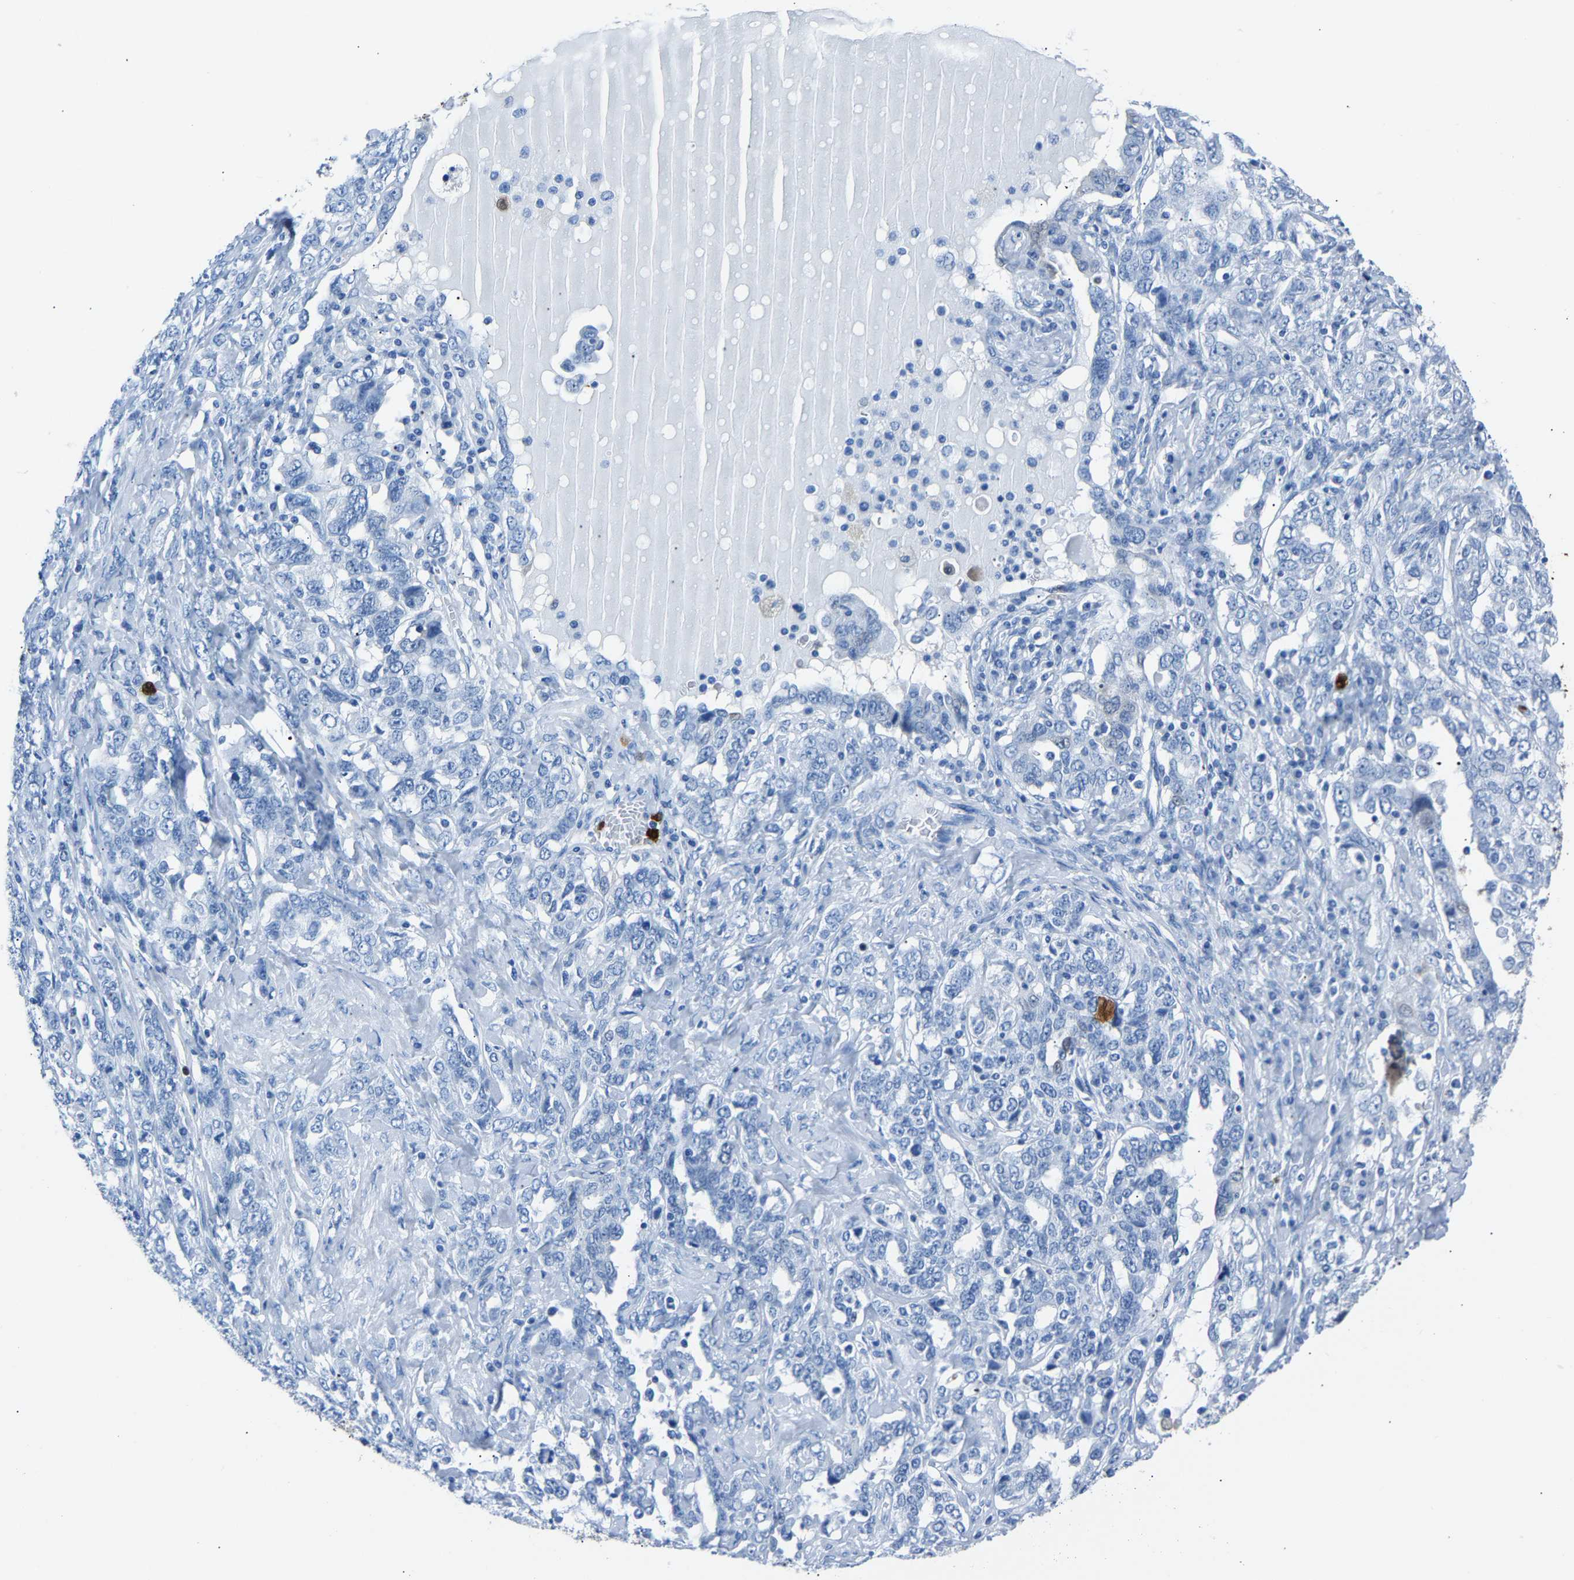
{"staining": {"intensity": "negative", "quantity": "none", "location": "none"}, "tissue": "ovarian cancer", "cell_type": "Tumor cells", "image_type": "cancer", "snomed": [{"axis": "morphology", "description": "Carcinoma, endometroid"}, {"axis": "topography", "description": "Ovary"}], "caption": "This micrograph is of endometroid carcinoma (ovarian) stained with immunohistochemistry to label a protein in brown with the nuclei are counter-stained blue. There is no positivity in tumor cells.", "gene": "S100P", "patient": {"sex": "female", "age": 62}}